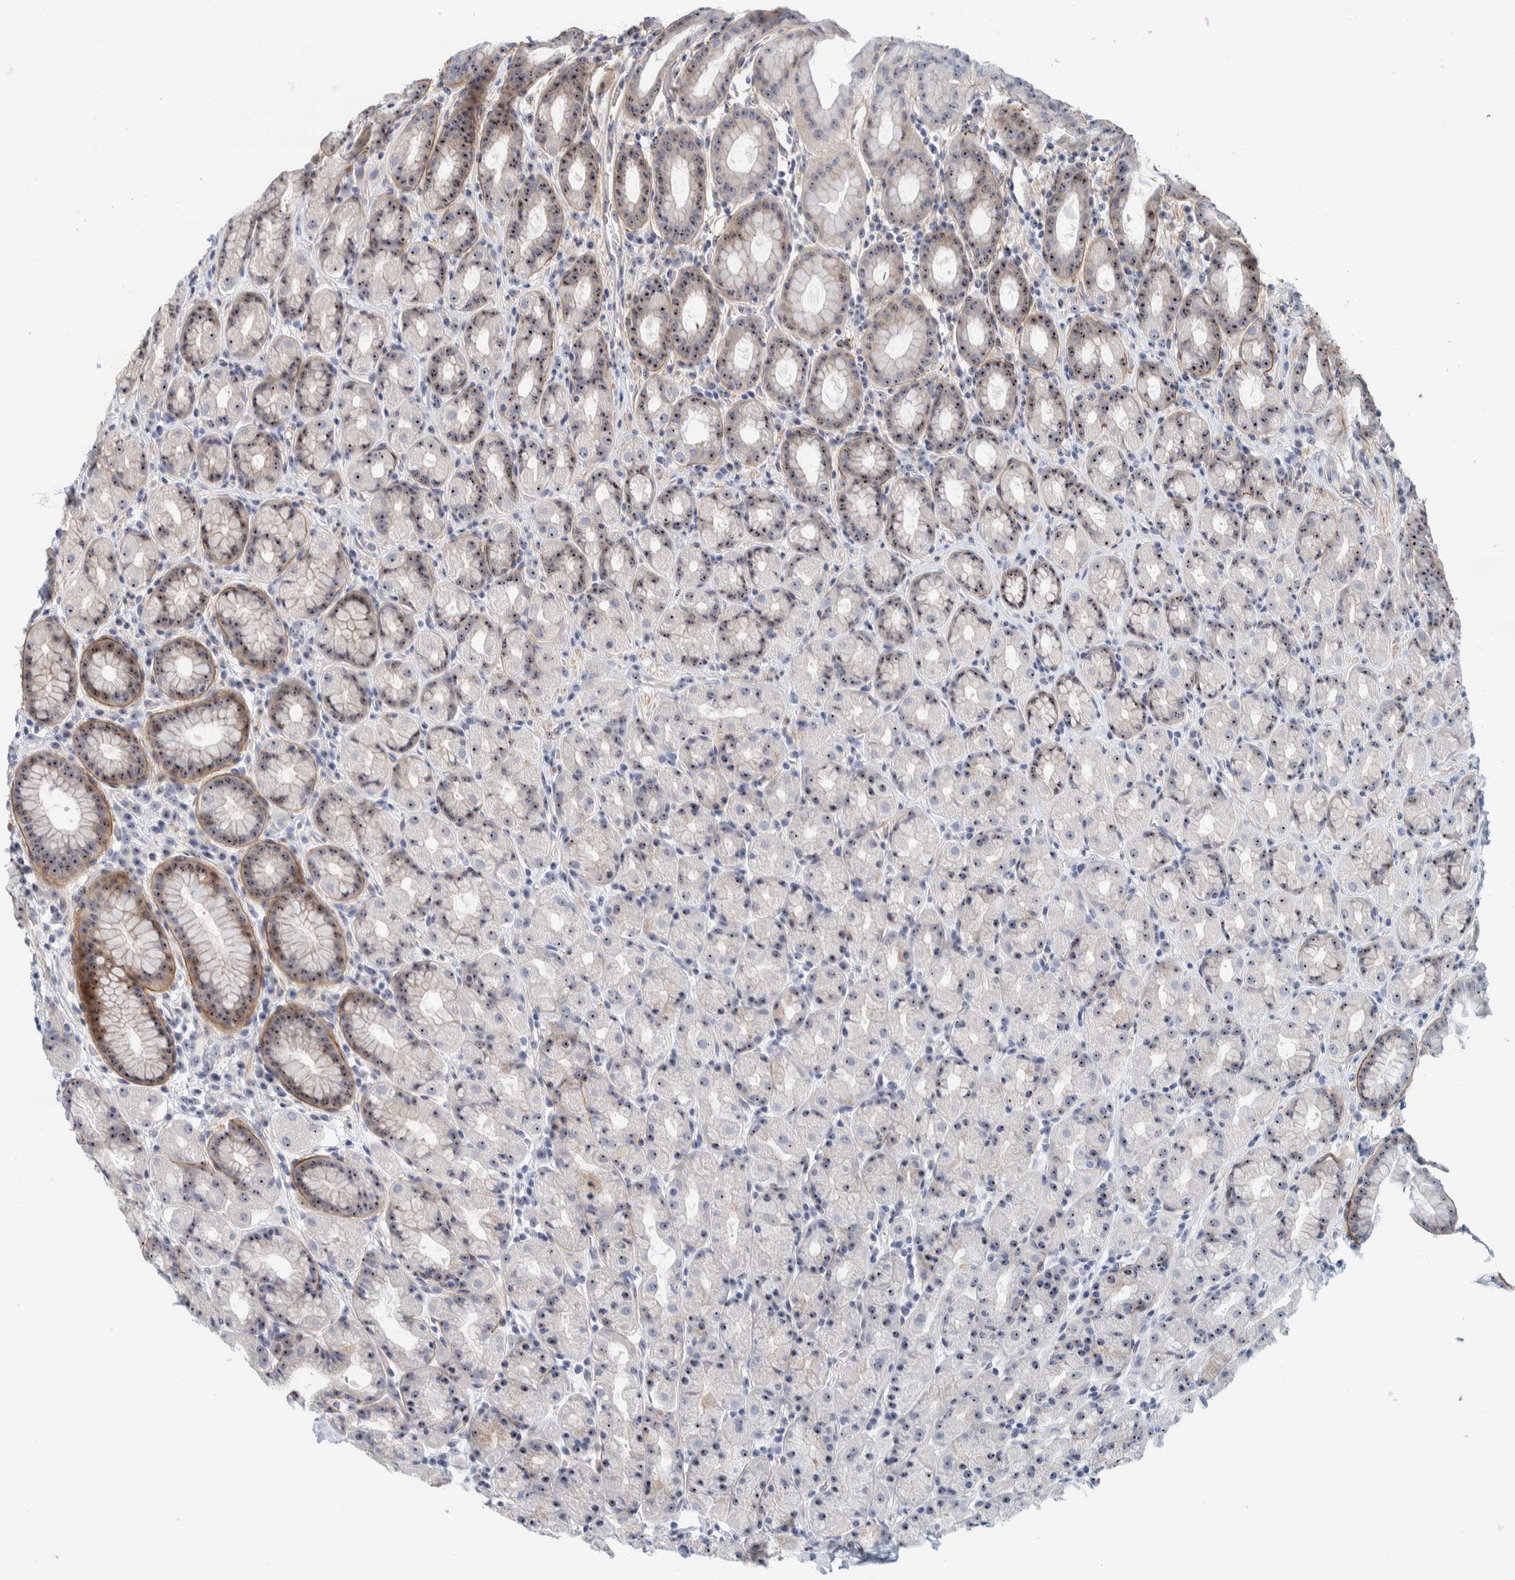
{"staining": {"intensity": "strong", "quantity": ">75%", "location": "nuclear"}, "tissue": "stomach", "cell_type": "Glandular cells", "image_type": "normal", "snomed": [{"axis": "morphology", "description": "Normal tissue, NOS"}, {"axis": "topography", "description": "Stomach, upper"}], "caption": "High-magnification brightfield microscopy of normal stomach stained with DAB (3,3'-diaminobenzidine) (brown) and counterstained with hematoxylin (blue). glandular cells exhibit strong nuclear staining is present in about>75% of cells.", "gene": "NOL11", "patient": {"sex": "male", "age": 68}}